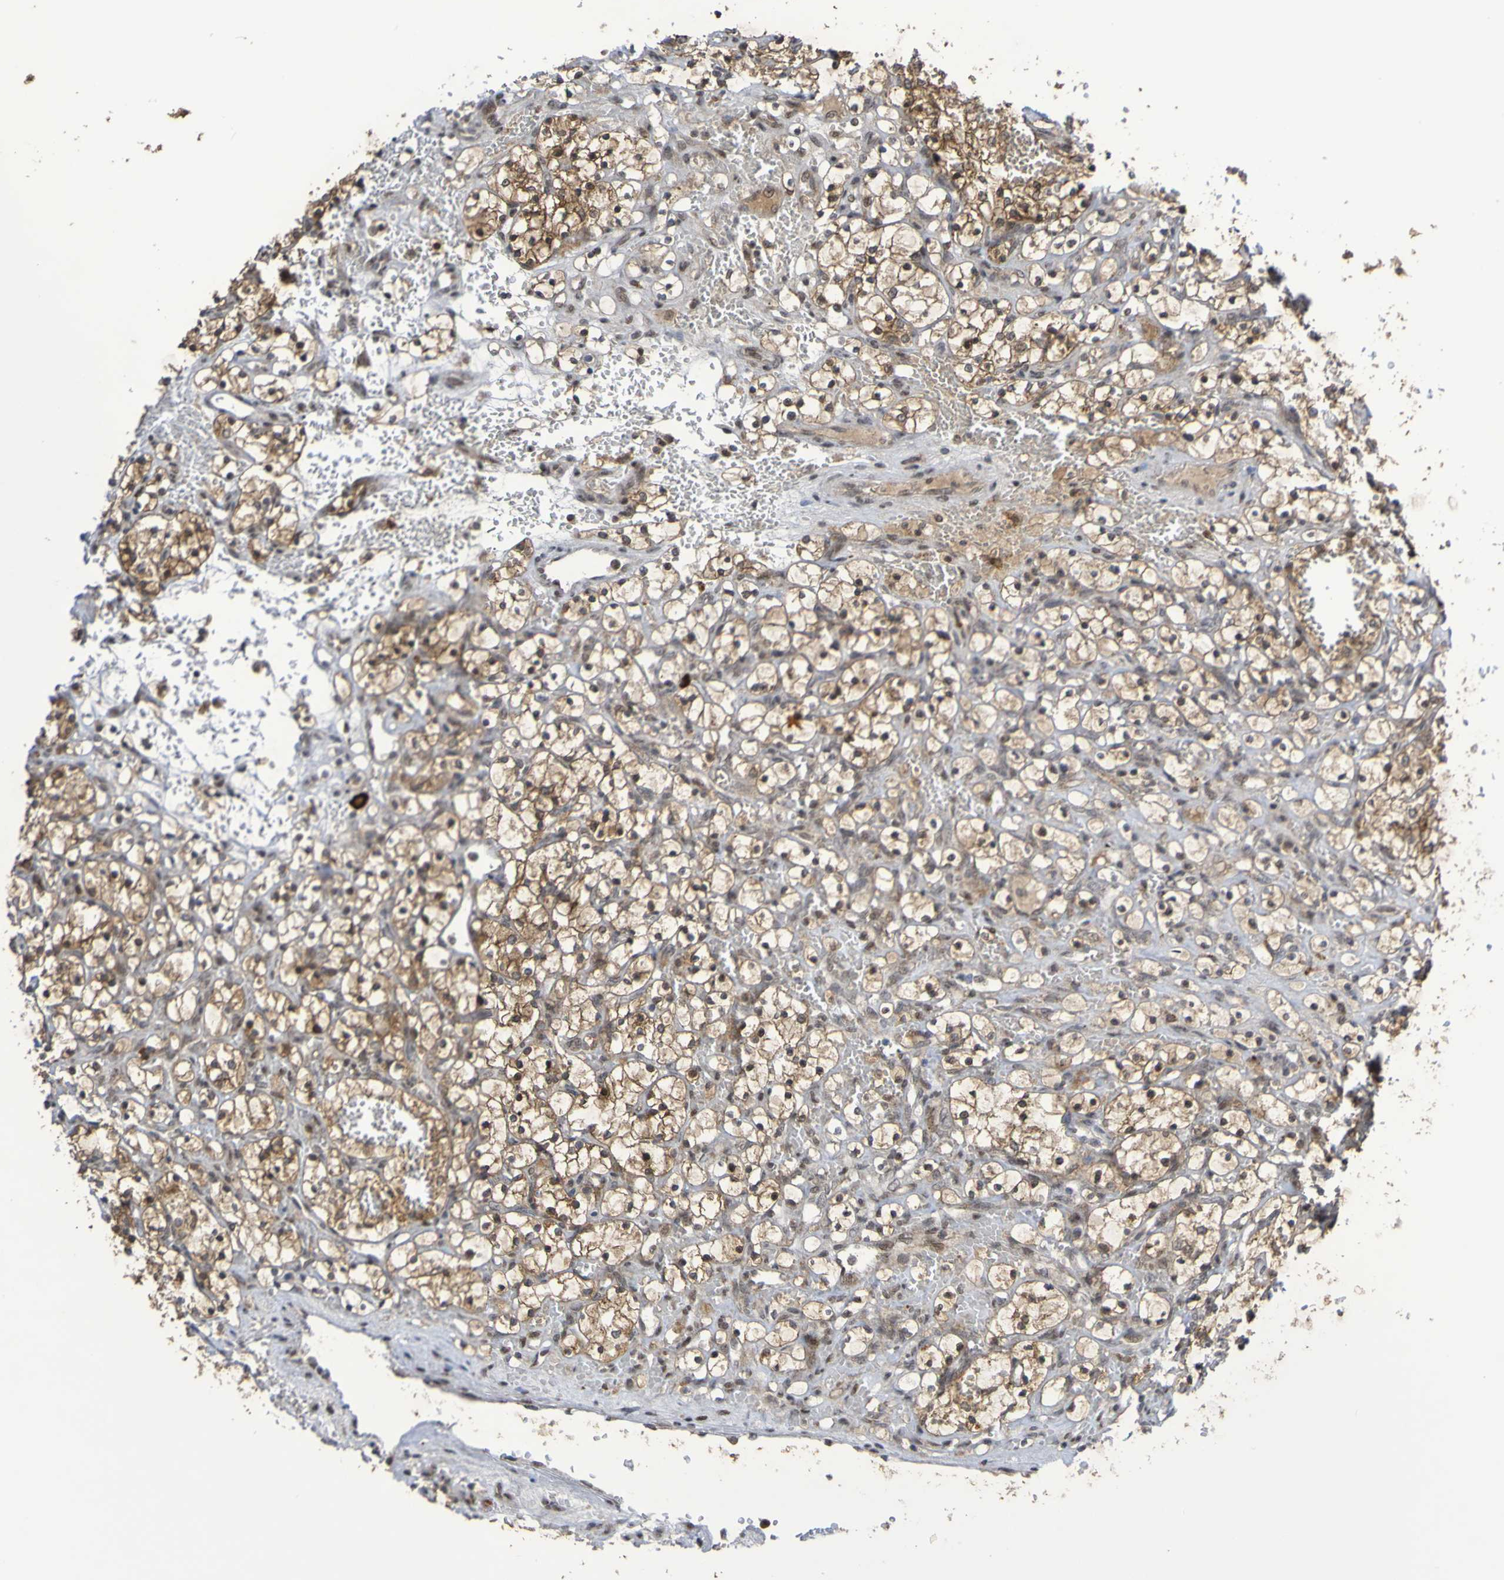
{"staining": {"intensity": "moderate", "quantity": ">75%", "location": "cytoplasmic/membranous"}, "tissue": "renal cancer", "cell_type": "Tumor cells", "image_type": "cancer", "snomed": [{"axis": "morphology", "description": "Adenocarcinoma, NOS"}, {"axis": "topography", "description": "Kidney"}], "caption": "Renal cancer (adenocarcinoma) stained with a brown dye exhibits moderate cytoplasmic/membranous positive expression in approximately >75% of tumor cells.", "gene": "ITLN1", "patient": {"sex": "female", "age": 69}}